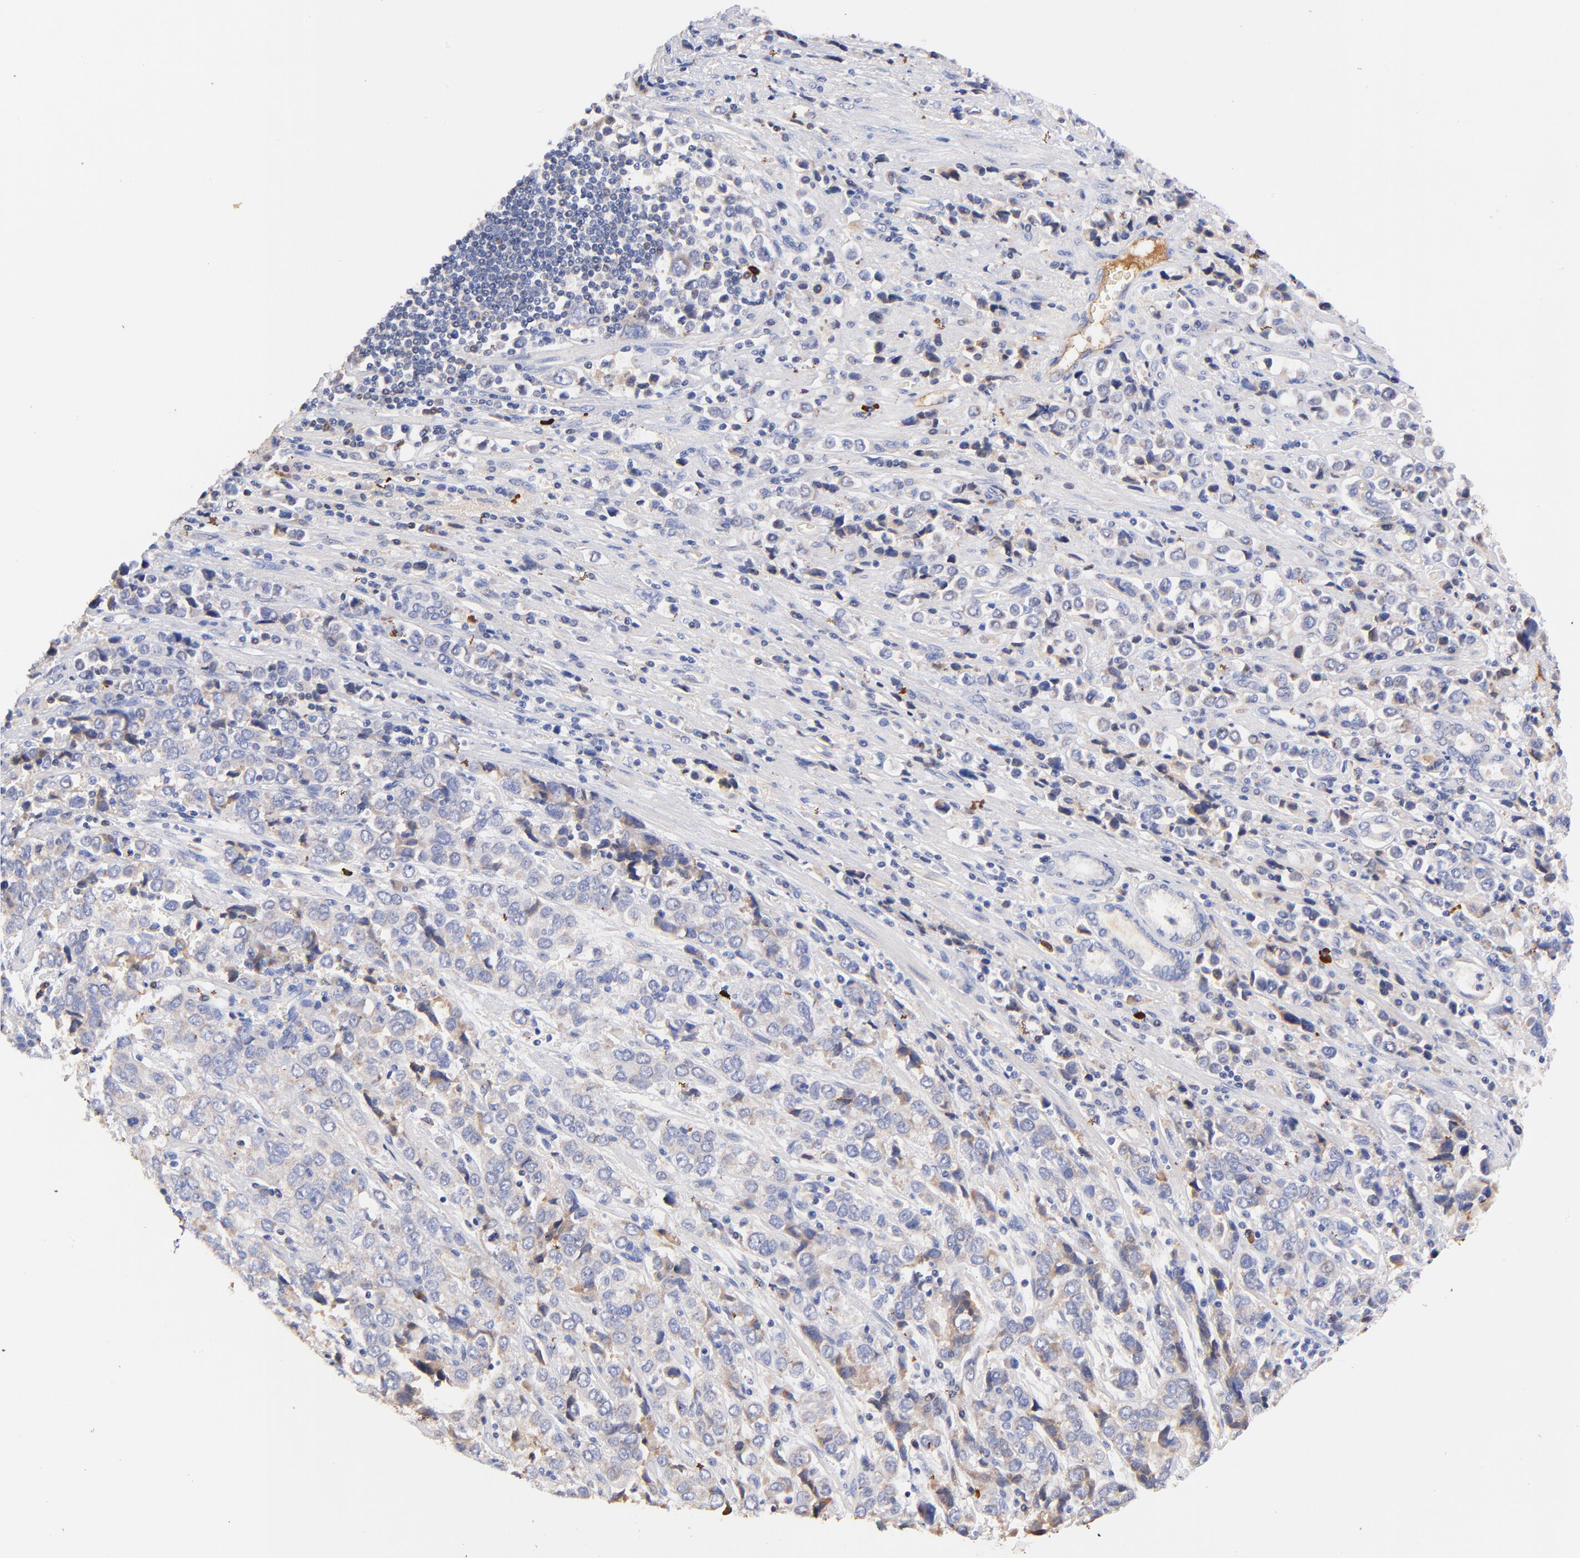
{"staining": {"intensity": "weak", "quantity": "25%-75%", "location": "cytoplasmic/membranous"}, "tissue": "stomach cancer", "cell_type": "Tumor cells", "image_type": "cancer", "snomed": [{"axis": "morphology", "description": "Adenocarcinoma, NOS"}, {"axis": "topography", "description": "Stomach, upper"}], "caption": "DAB (3,3'-diaminobenzidine) immunohistochemical staining of human stomach cancer exhibits weak cytoplasmic/membranous protein staining in approximately 25%-75% of tumor cells. (brown staining indicates protein expression, while blue staining denotes nuclei).", "gene": "IGLV7-43", "patient": {"sex": "male", "age": 76}}